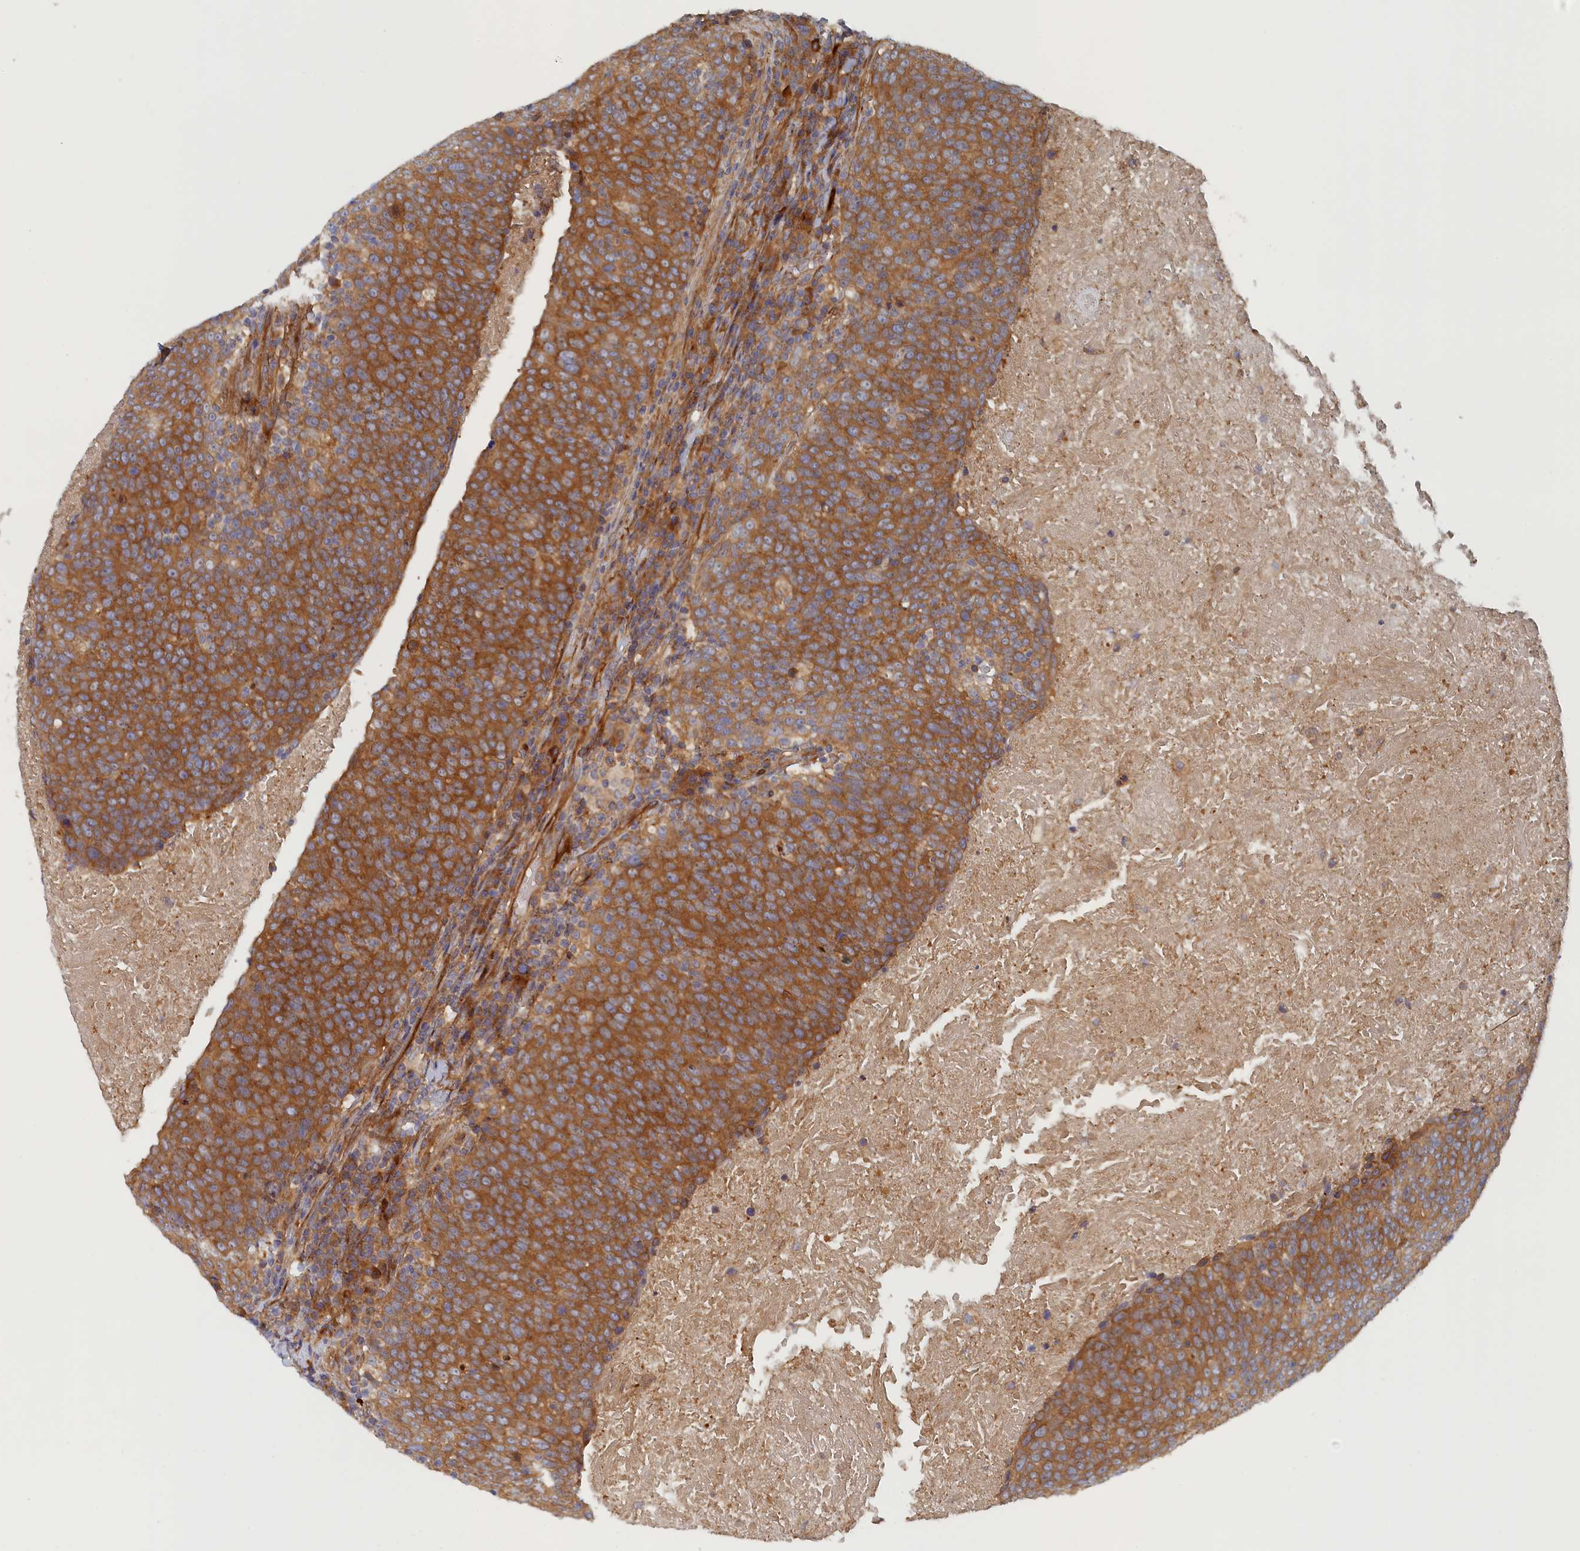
{"staining": {"intensity": "moderate", "quantity": ">75%", "location": "cytoplasmic/membranous"}, "tissue": "head and neck cancer", "cell_type": "Tumor cells", "image_type": "cancer", "snomed": [{"axis": "morphology", "description": "Squamous cell carcinoma, NOS"}, {"axis": "morphology", "description": "Squamous cell carcinoma, metastatic, NOS"}, {"axis": "topography", "description": "Lymph node"}, {"axis": "topography", "description": "Head-Neck"}], "caption": "Head and neck cancer was stained to show a protein in brown. There is medium levels of moderate cytoplasmic/membranous expression in approximately >75% of tumor cells. (DAB = brown stain, brightfield microscopy at high magnification).", "gene": "TMEM196", "patient": {"sex": "male", "age": 62}}